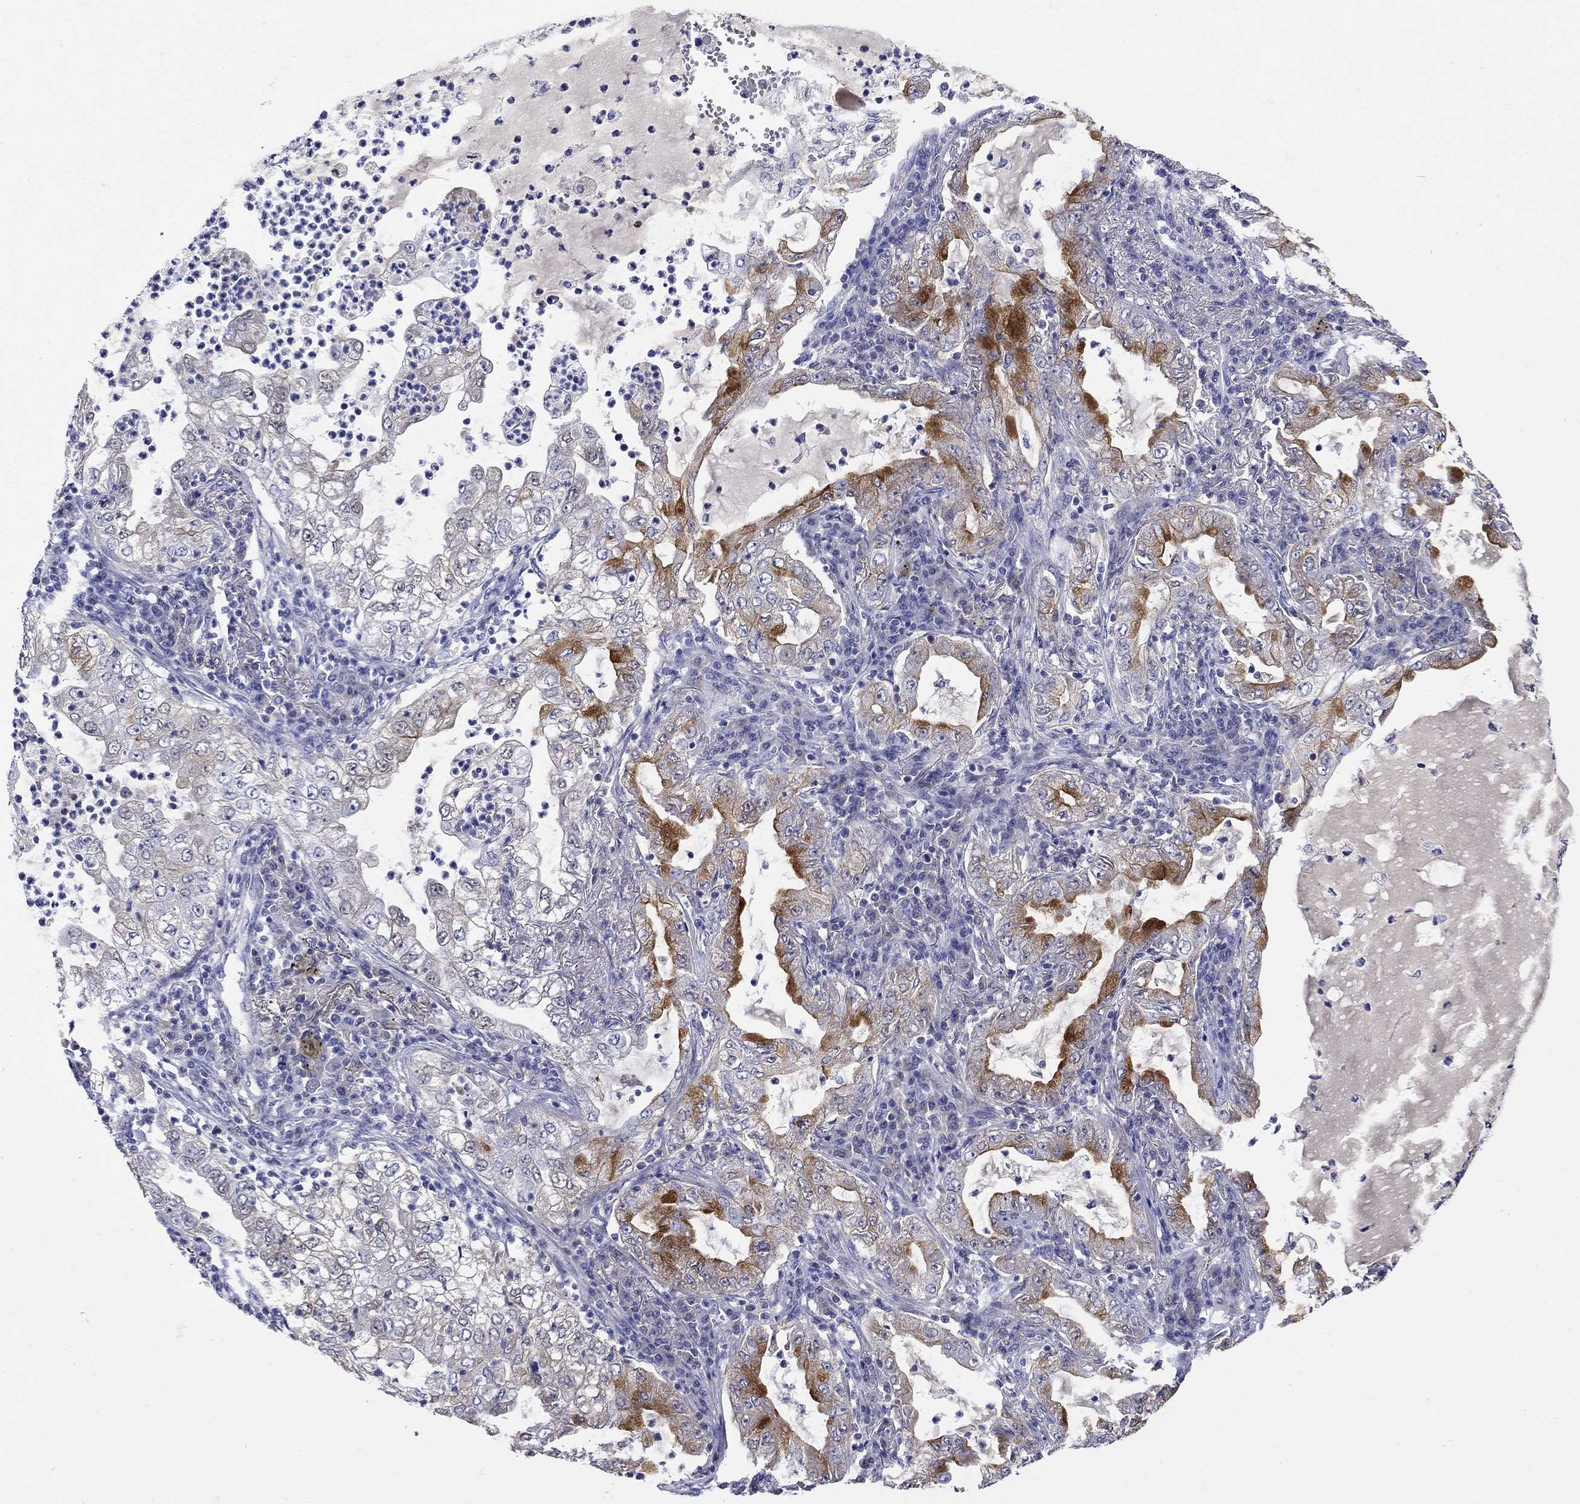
{"staining": {"intensity": "strong", "quantity": "<25%", "location": "cytoplasmic/membranous"}, "tissue": "lung cancer", "cell_type": "Tumor cells", "image_type": "cancer", "snomed": [{"axis": "morphology", "description": "Adenocarcinoma, NOS"}, {"axis": "topography", "description": "Lung"}], "caption": "The micrograph shows staining of lung cancer (adenocarcinoma), revealing strong cytoplasmic/membranous protein expression (brown color) within tumor cells.", "gene": "SLC30A3", "patient": {"sex": "female", "age": 73}}